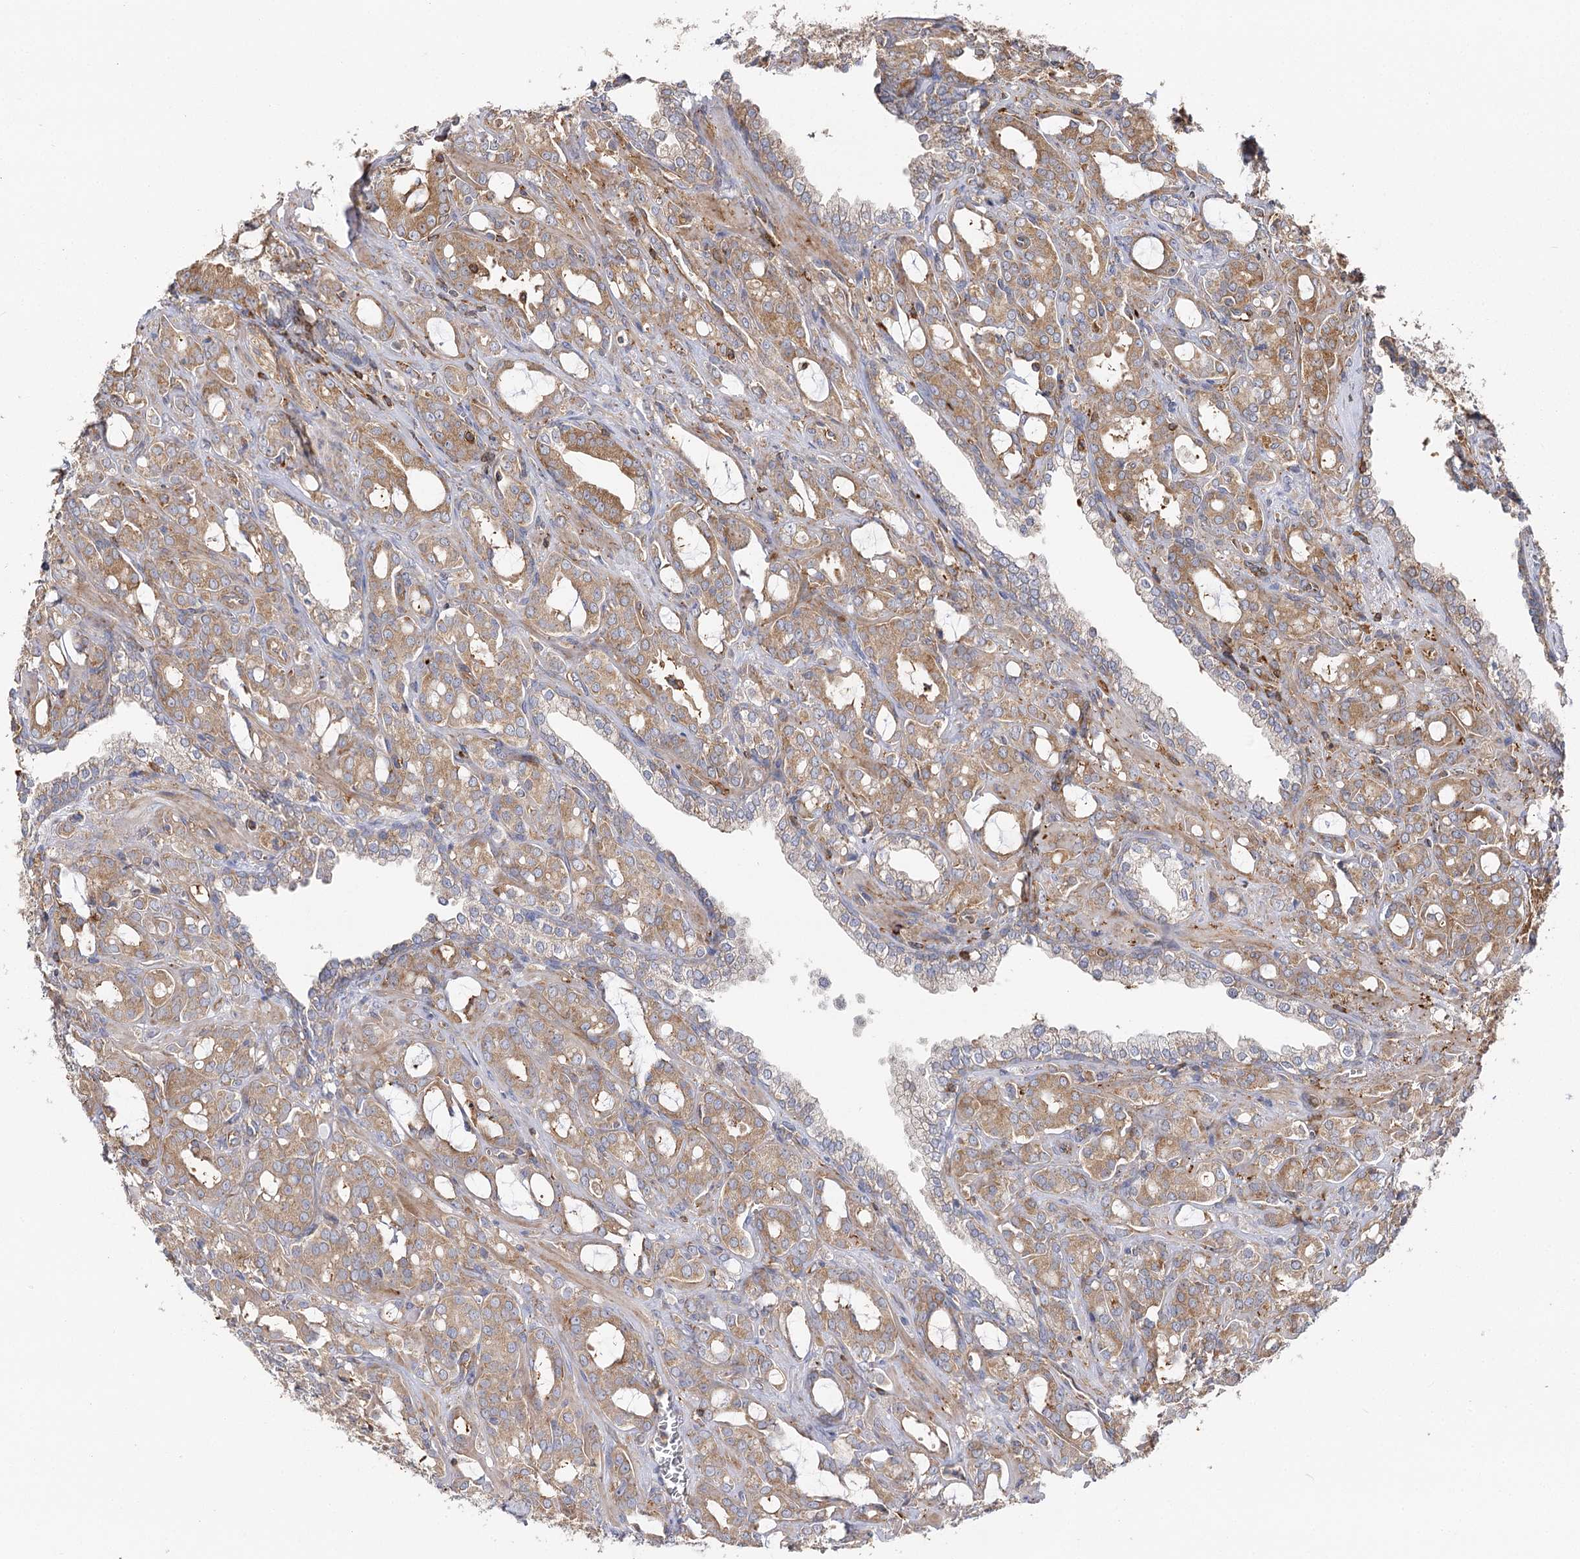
{"staining": {"intensity": "weak", "quantity": ">75%", "location": "cytoplasmic/membranous"}, "tissue": "prostate cancer", "cell_type": "Tumor cells", "image_type": "cancer", "snomed": [{"axis": "morphology", "description": "Adenocarcinoma, High grade"}, {"axis": "topography", "description": "Prostate"}], "caption": "High-grade adenocarcinoma (prostate) was stained to show a protein in brown. There is low levels of weak cytoplasmic/membranous positivity in approximately >75% of tumor cells. (Stains: DAB in brown, nuclei in blue, Microscopy: brightfield microscopy at high magnification).", "gene": "SEC24B", "patient": {"sex": "male", "age": 72}}